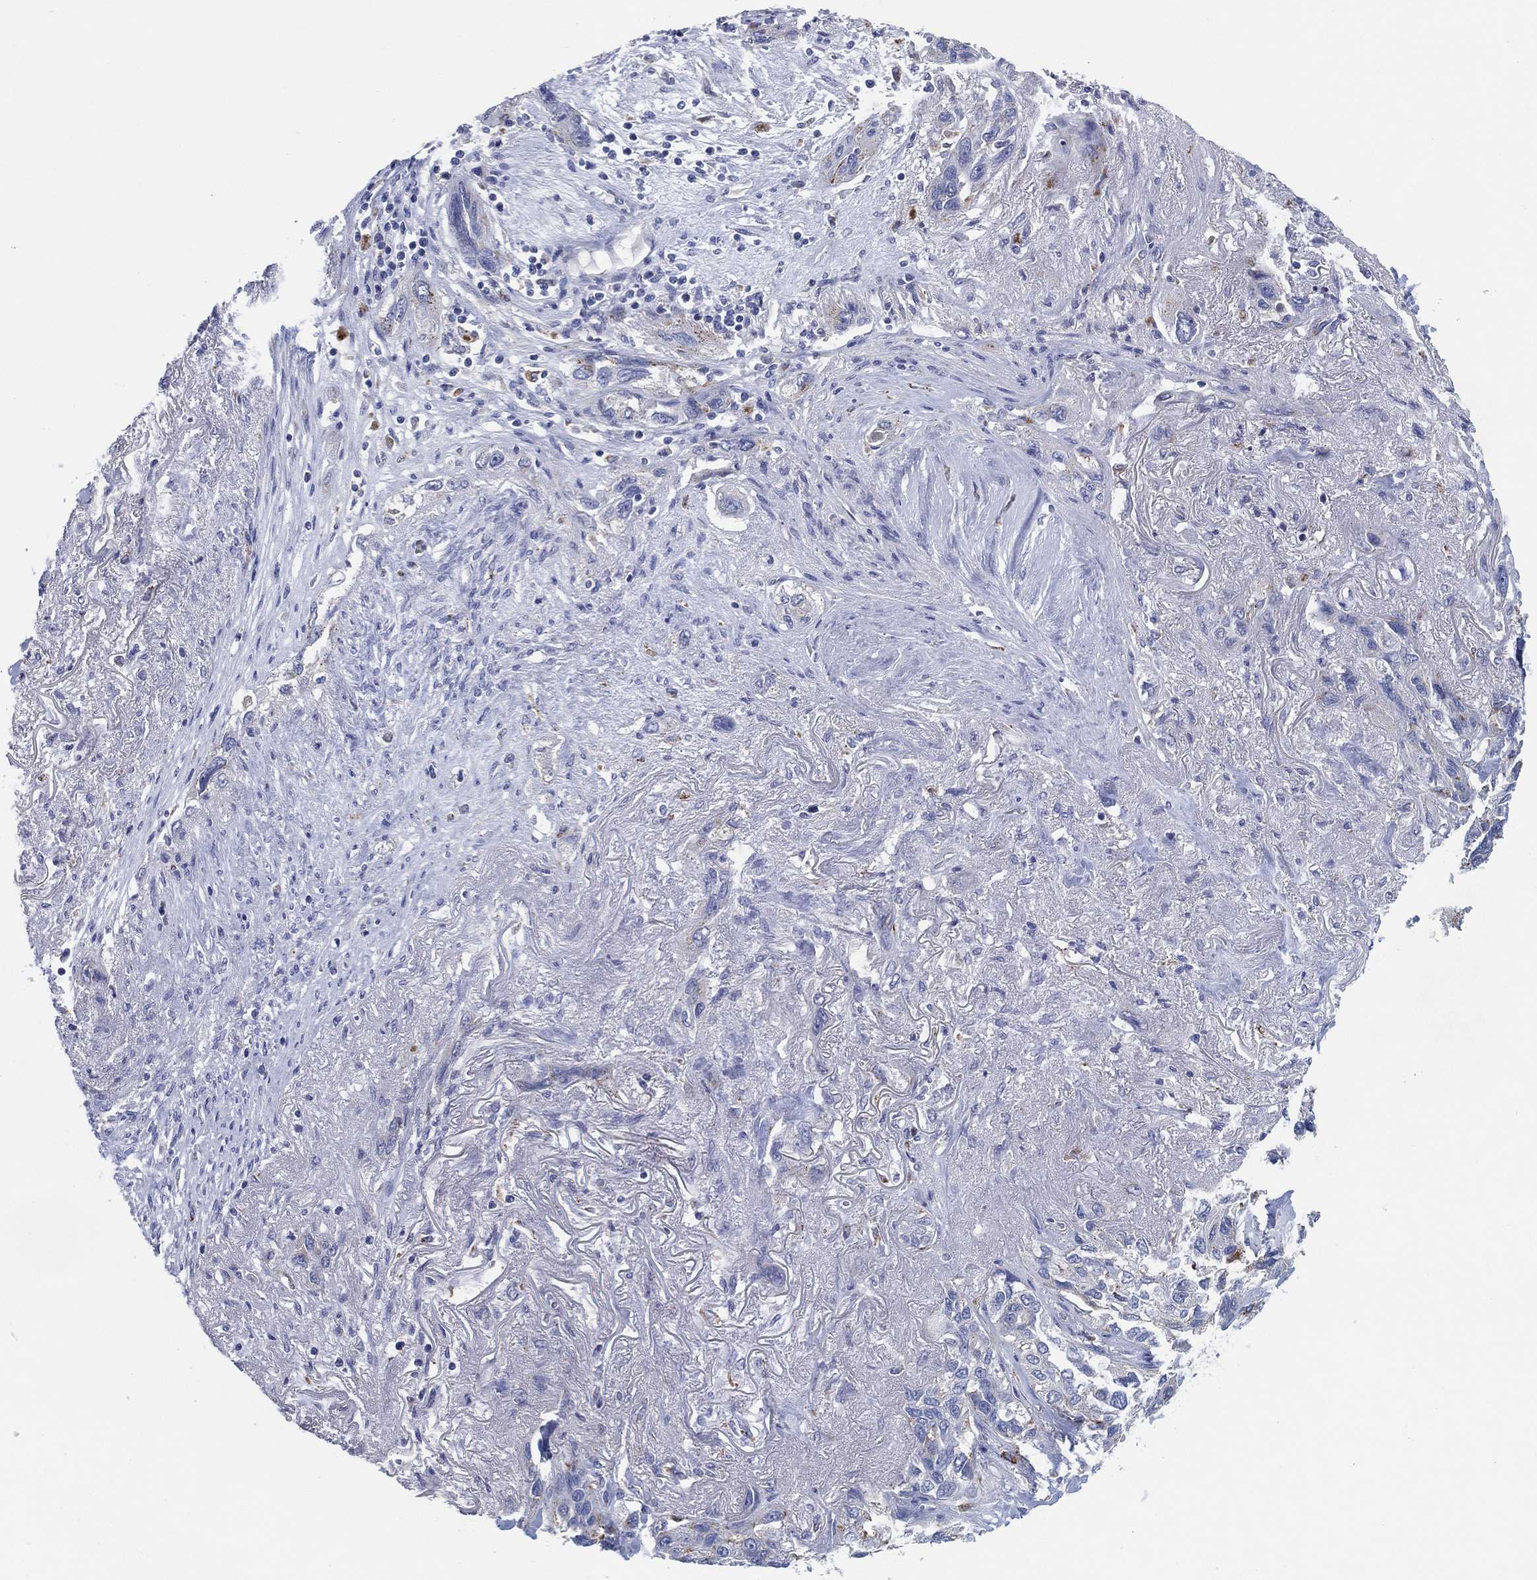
{"staining": {"intensity": "negative", "quantity": "none", "location": "none"}, "tissue": "lung cancer", "cell_type": "Tumor cells", "image_type": "cancer", "snomed": [{"axis": "morphology", "description": "Squamous cell carcinoma, NOS"}, {"axis": "topography", "description": "Lung"}], "caption": "Lung squamous cell carcinoma was stained to show a protein in brown. There is no significant expression in tumor cells.", "gene": "GALNS", "patient": {"sex": "female", "age": 70}}